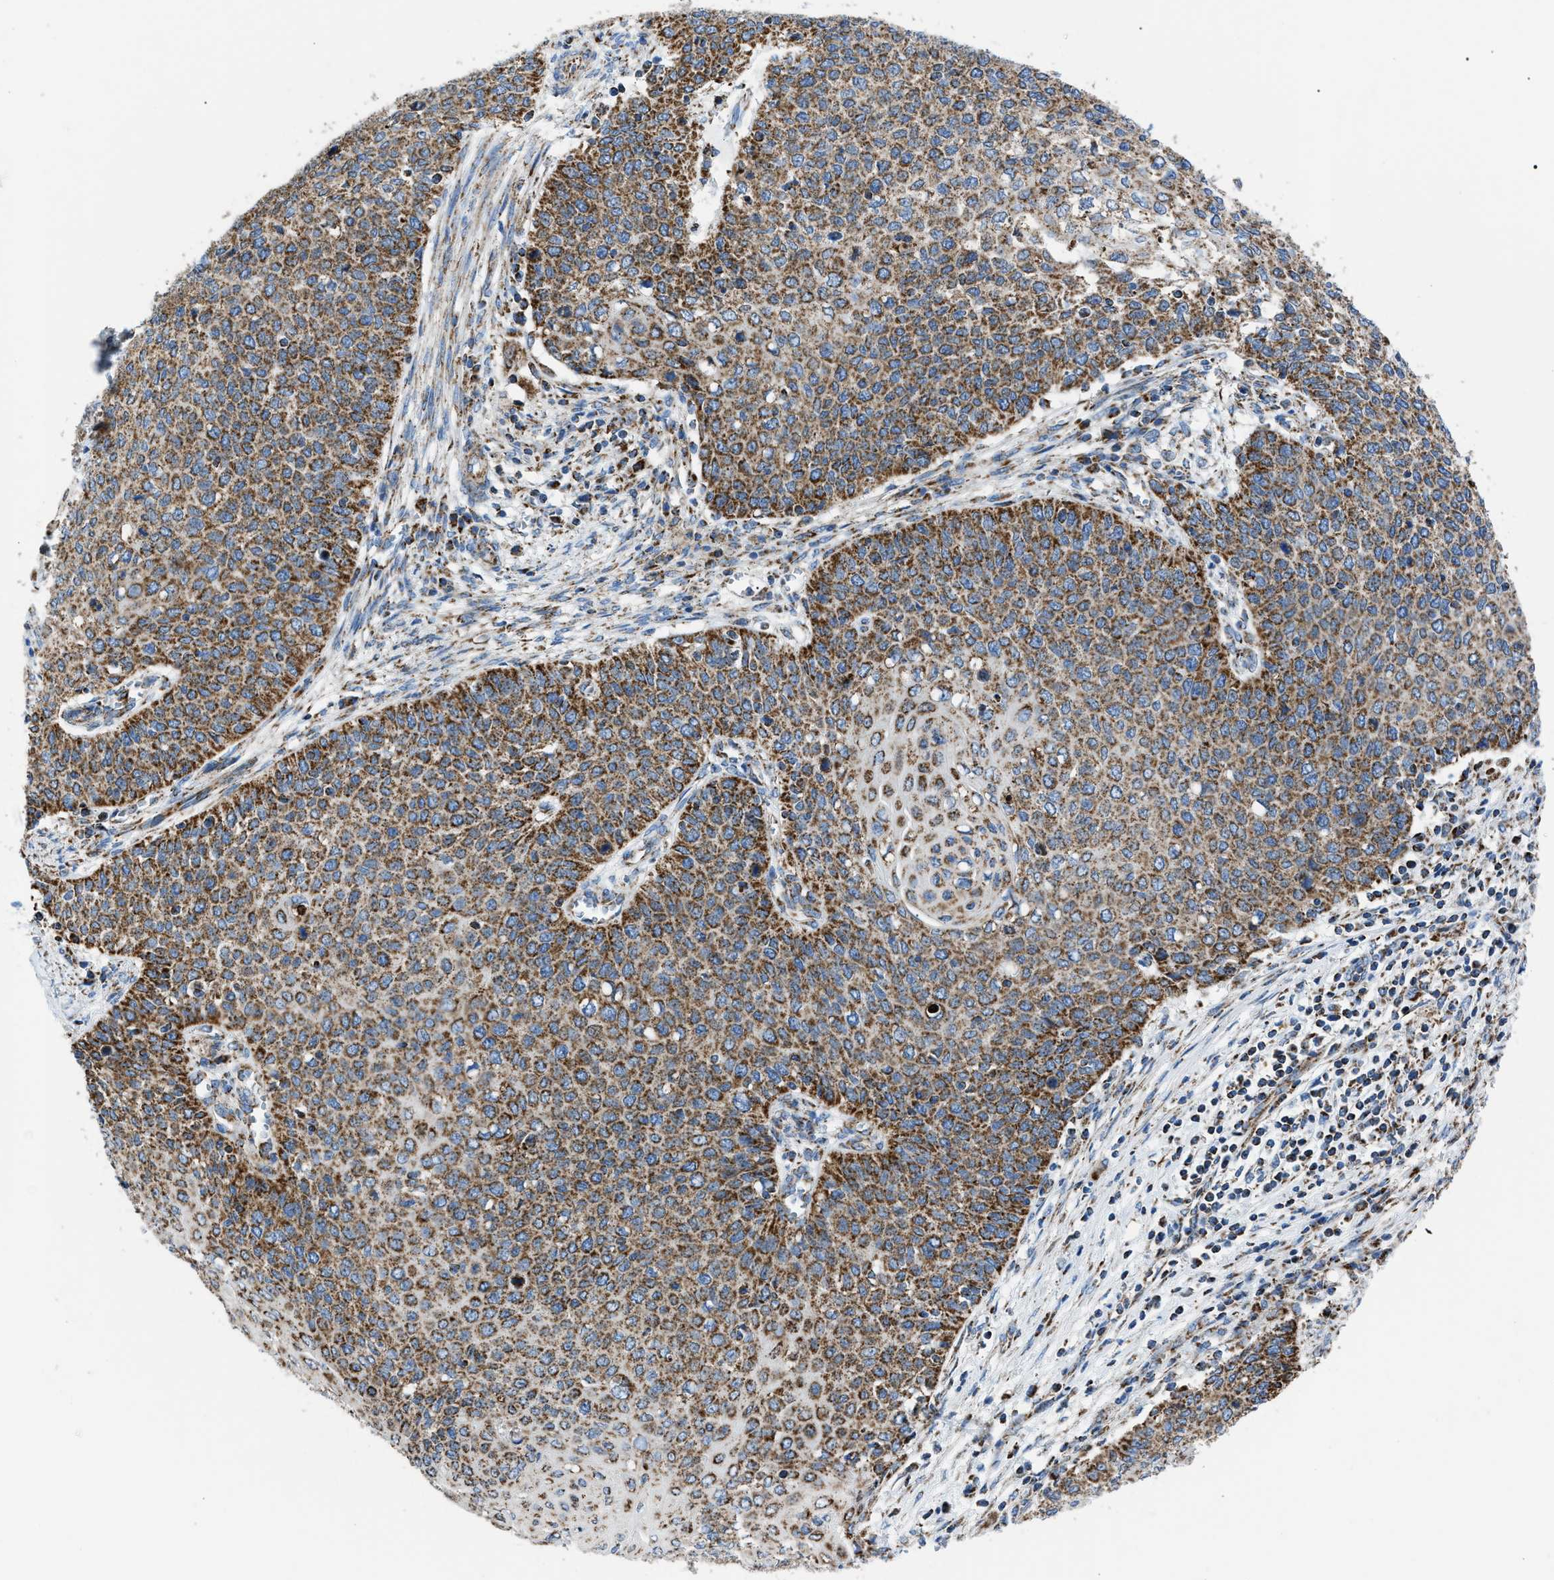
{"staining": {"intensity": "moderate", "quantity": ">75%", "location": "cytoplasmic/membranous"}, "tissue": "cervical cancer", "cell_type": "Tumor cells", "image_type": "cancer", "snomed": [{"axis": "morphology", "description": "Squamous cell carcinoma, NOS"}, {"axis": "topography", "description": "Cervix"}], "caption": "Immunohistochemistry (IHC) staining of cervical cancer, which displays medium levels of moderate cytoplasmic/membranous expression in about >75% of tumor cells indicating moderate cytoplasmic/membranous protein expression. The staining was performed using DAB (brown) for protein detection and nuclei were counterstained in hematoxylin (blue).", "gene": "PHB2", "patient": {"sex": "female", "age": 39}}